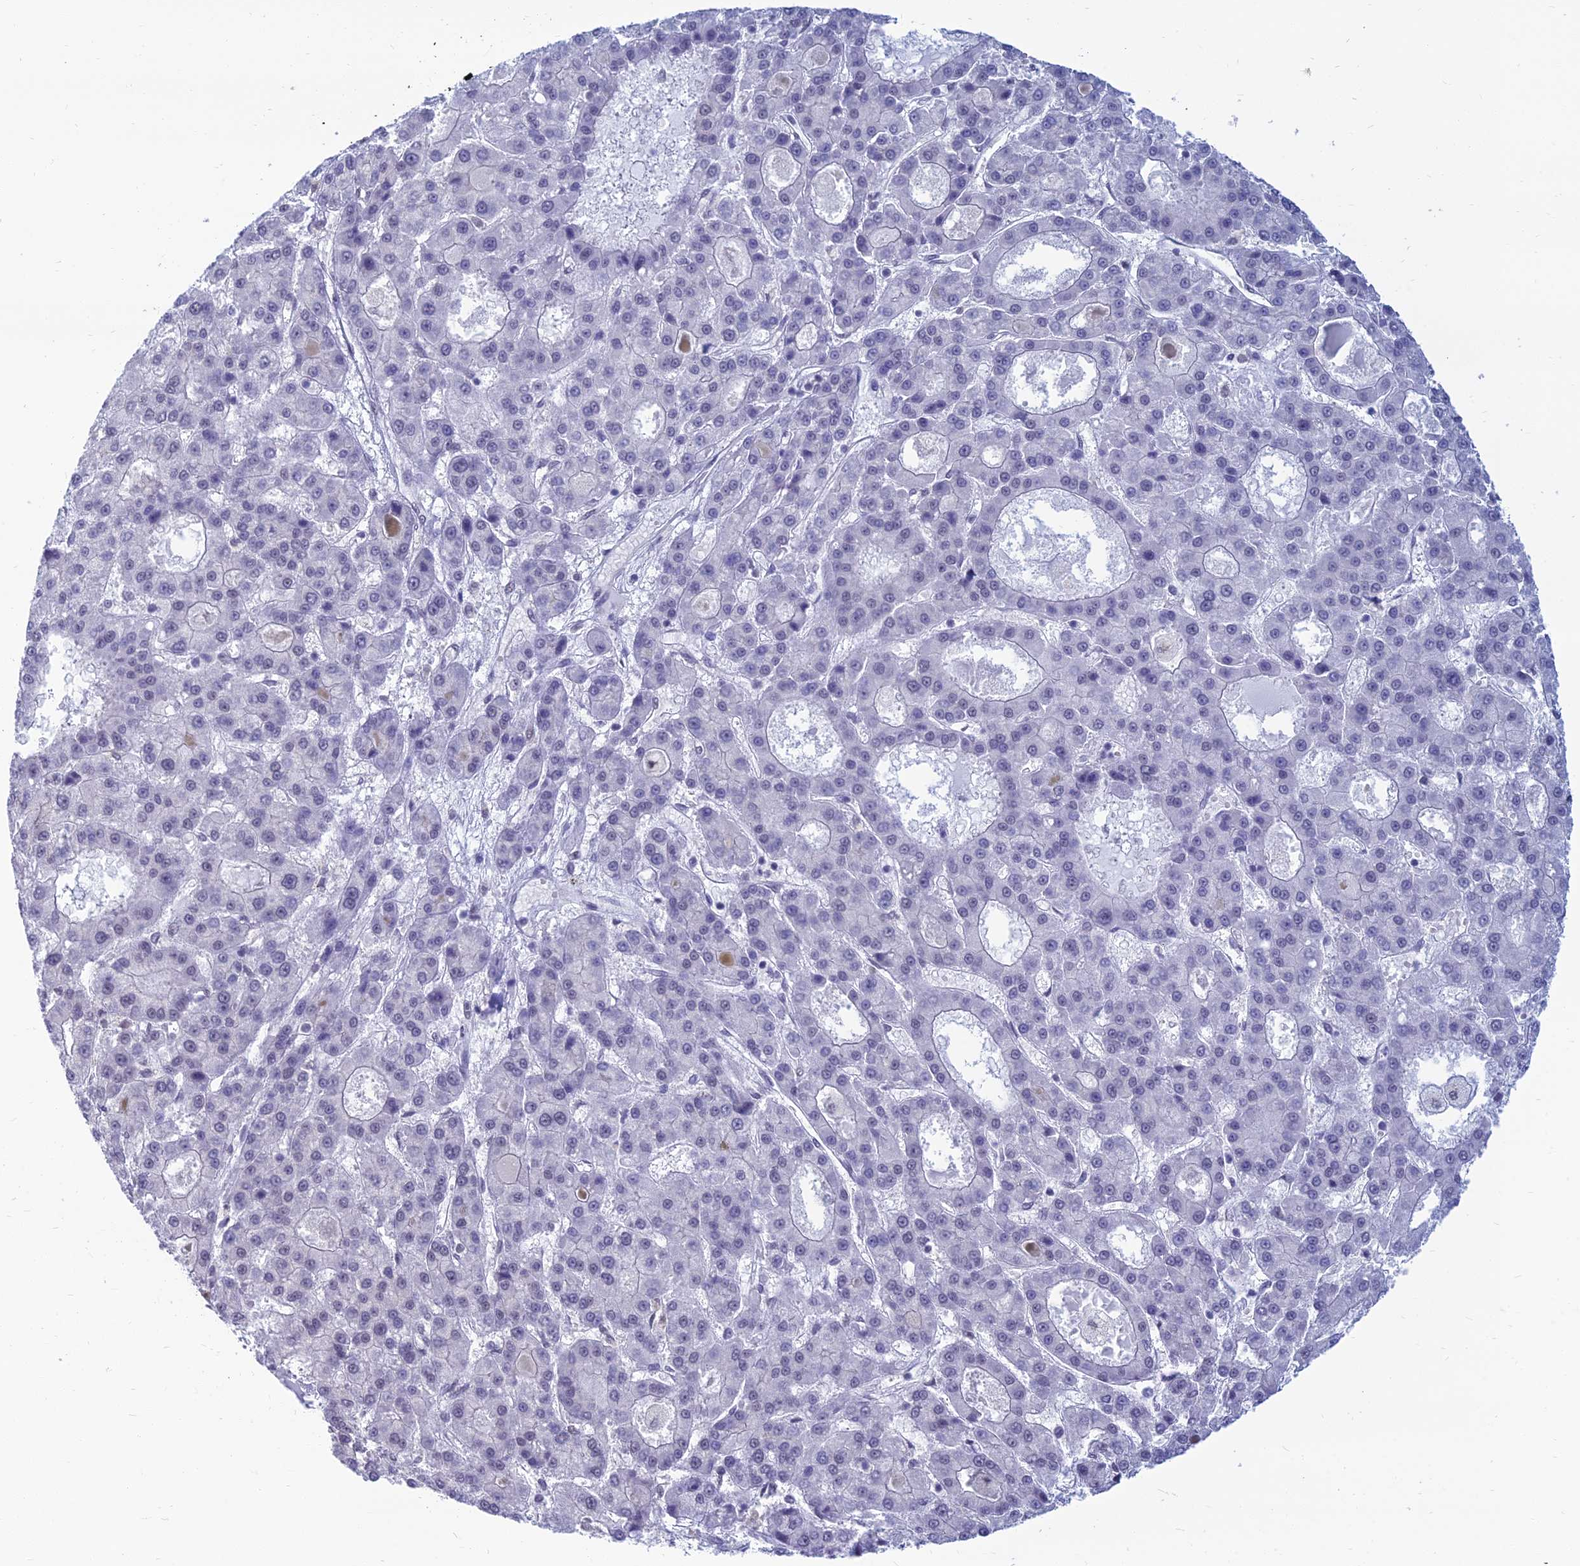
{"staining": {"intensity": "negative", "quantity": "none", "location": "none"}, "tissue": "liver cancer", "cell_type": "Tumor cells", "image_type": "cancer", "snomed": [{"axis": "morphology", "description": "Carcinoma, Hepatocellular, NOS"}, {"axis": "topography", "description": "Liver"}], "caption": "IHC micrograph of liver cancer (hepatocellular carcinoma) stained for a protein (brown), which demonstrates no staining in tumor cells.", "gene": "SRSF7", "patient": {"sex": "male", "age": 70}}